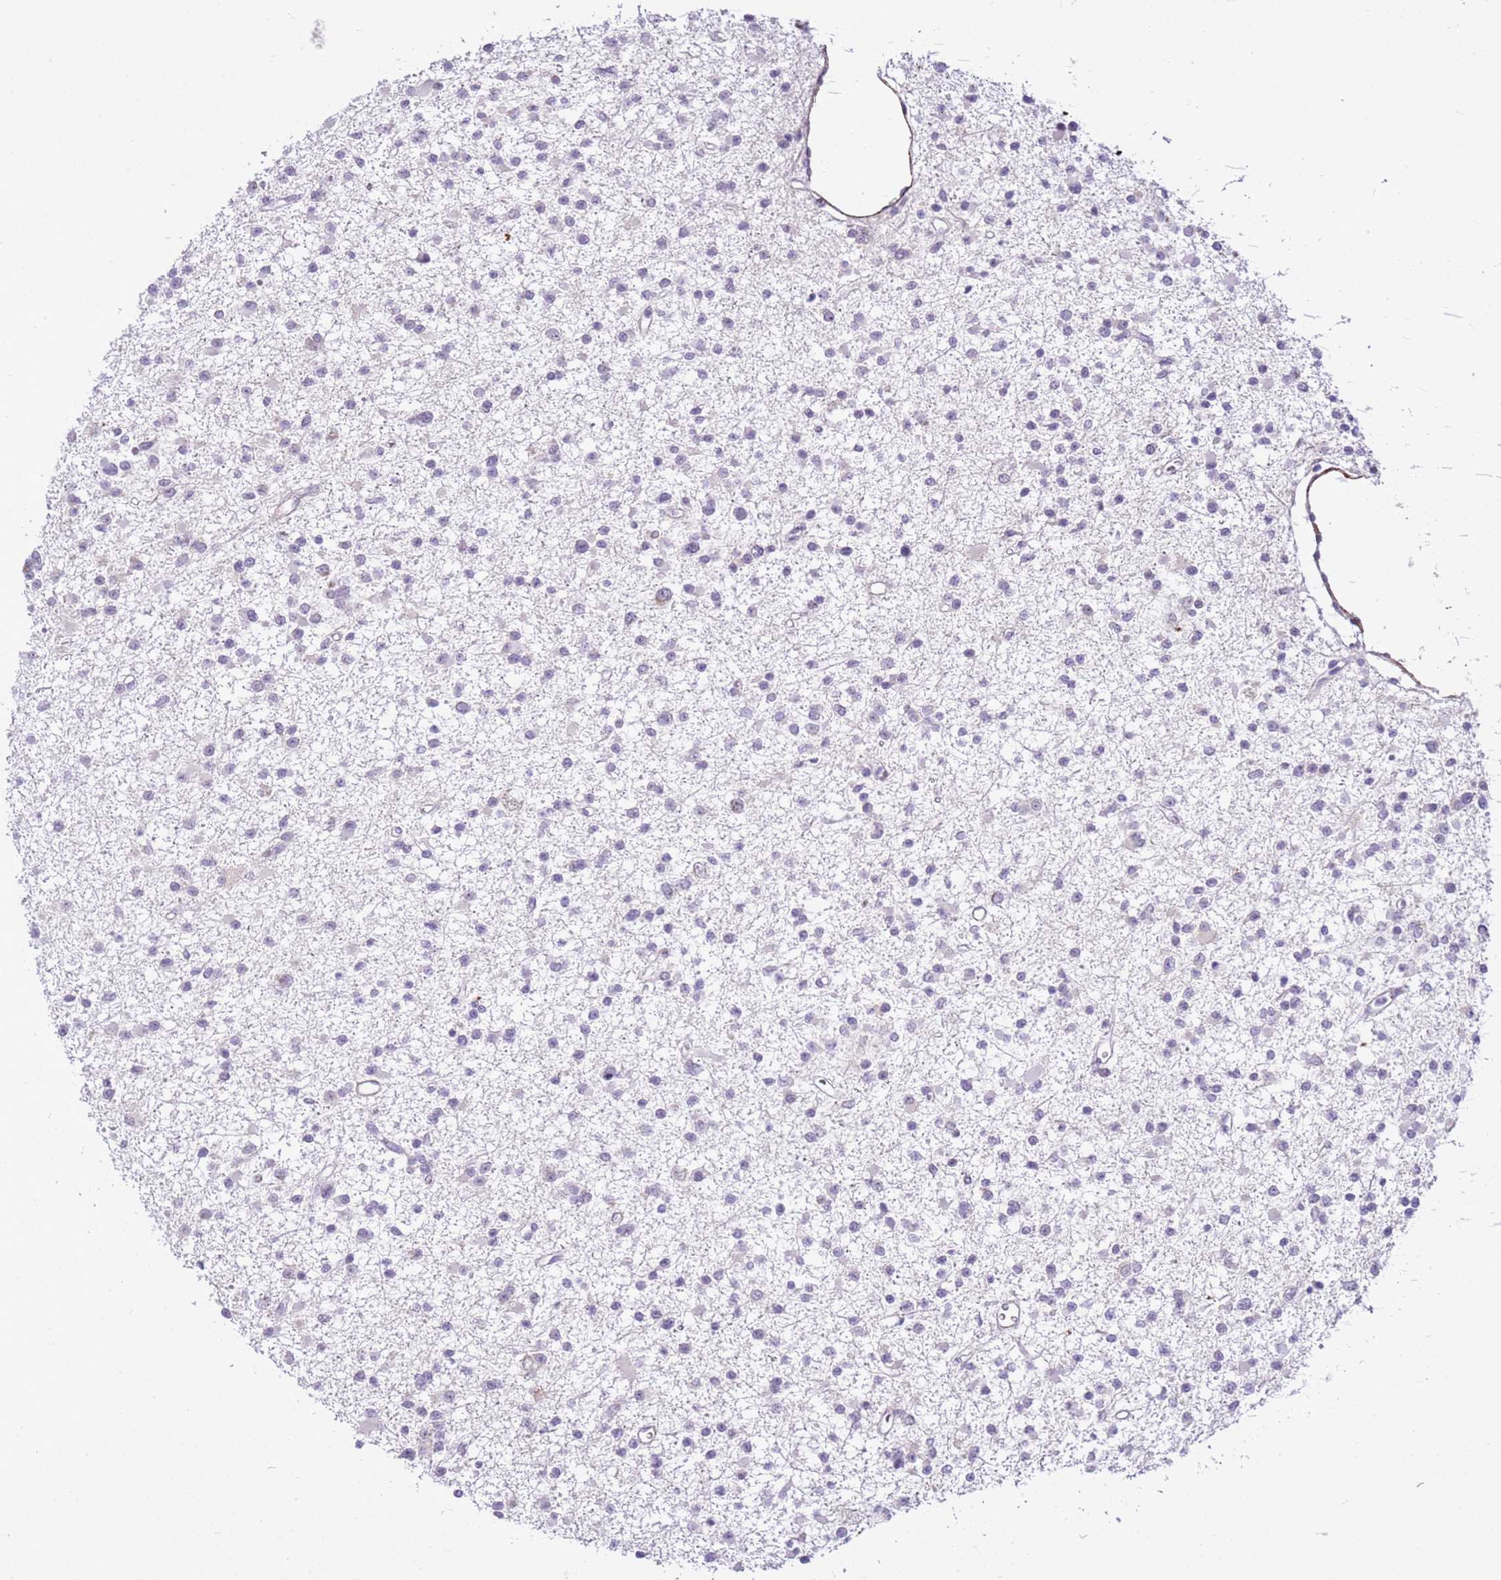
{"staining": {"intensity": "negative", "quantity": "none", "location": "none"}, "tissue": "glioma", "cell_type": "Tumor cells", "image_type": "cancer", "snomed": [{"axis": "morphology", "description": "Glioma, malignant, Low grade"}, {"axis": "topography", "description": "Brain"}], "caption": "Image shows no protein staining in tumor cells of low-grade glioma (malignant) tissue.", "gene": "SMIM4", "patient": {"sex": "female", "age": 22}}